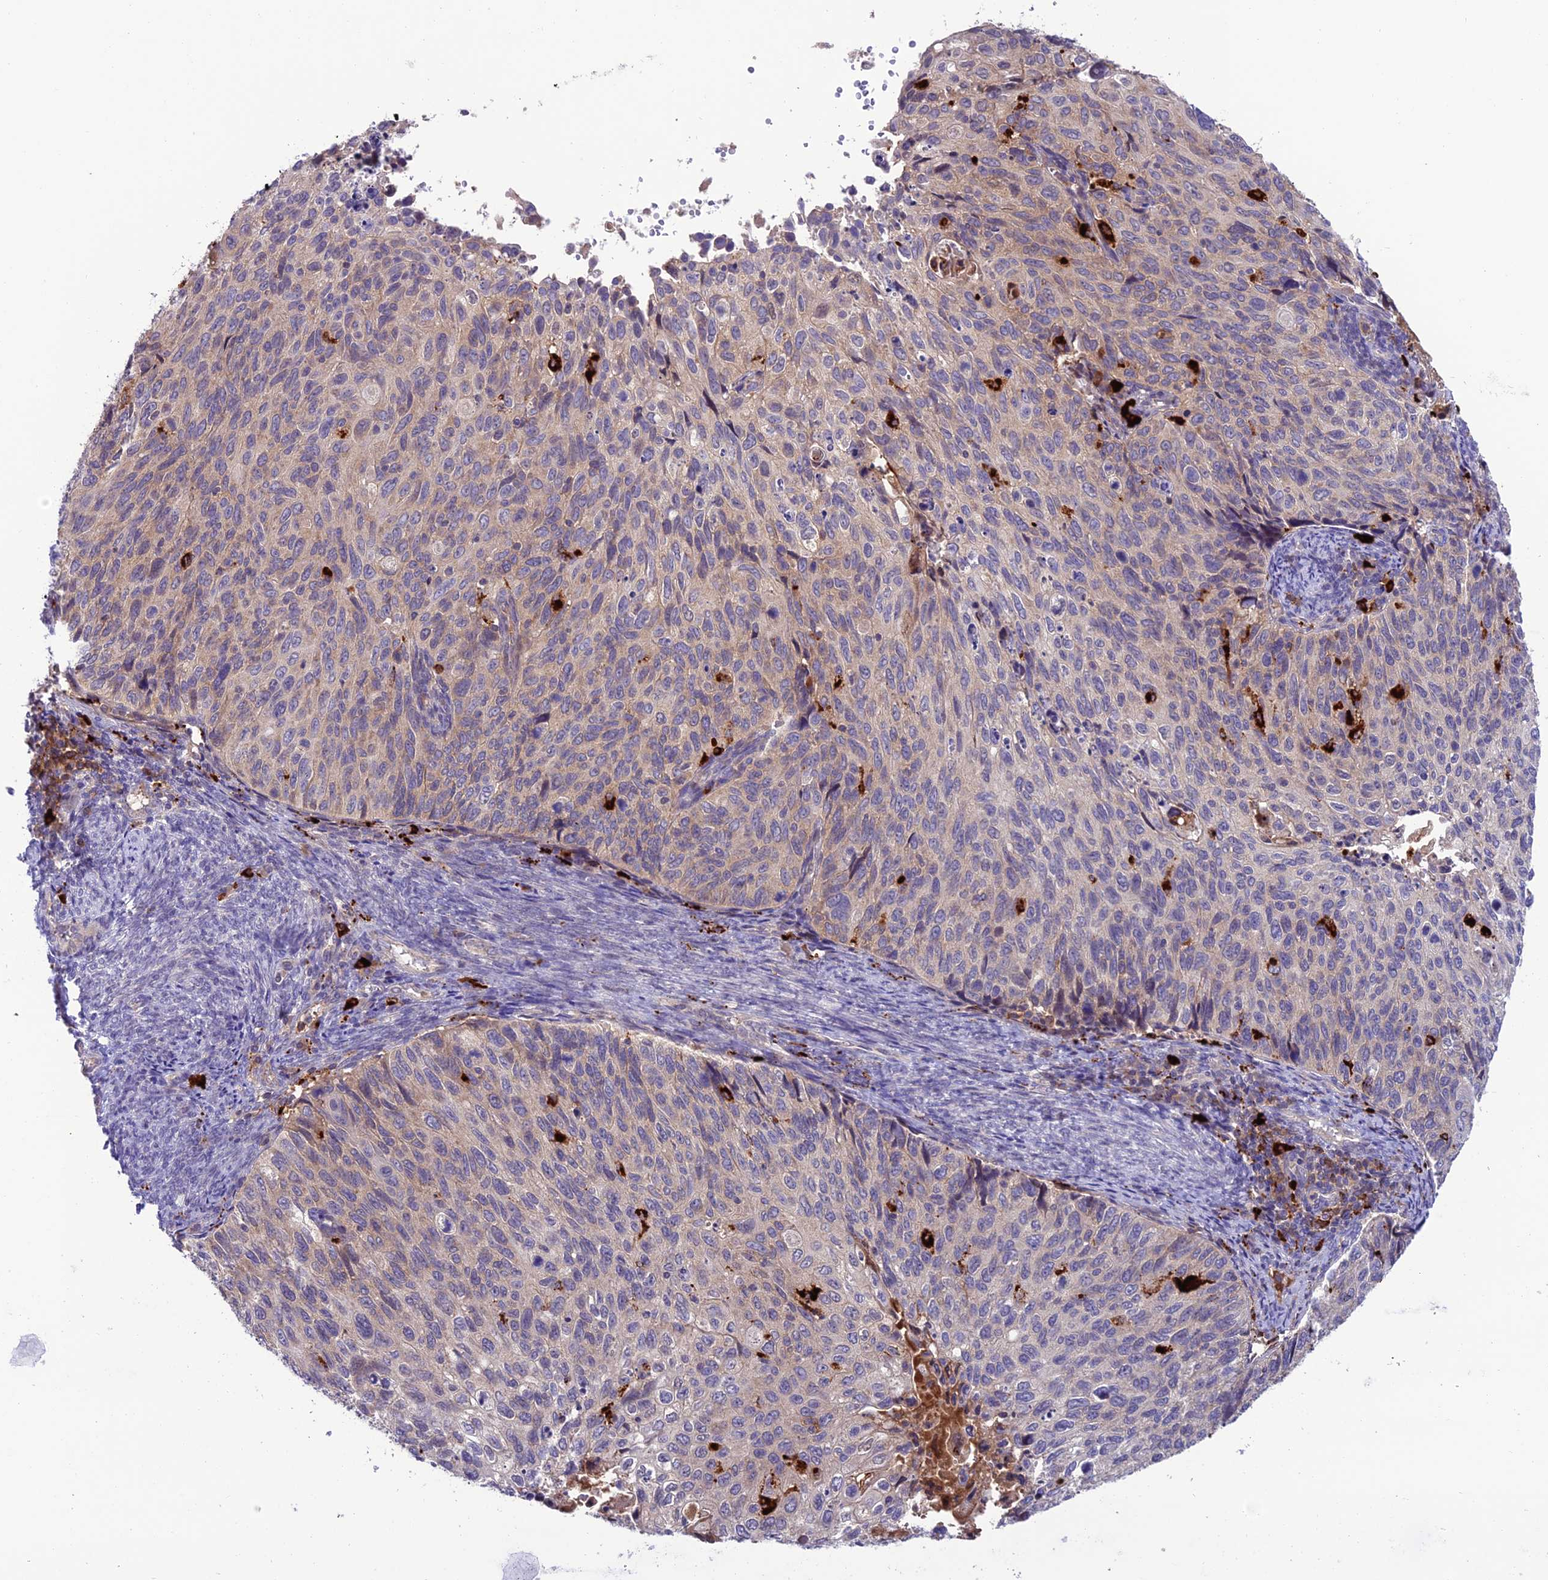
{"staining": {"intensity": "negative", "quantity": "none", "location": "none"}, "tissue": "cervical cancer", "cell_type": "Tumor cells", "image_type": "cancer", "snomed": [{"axis": "morphology", "description": "Squamous cell carcinoma, NOS"}, {"axis": "topography", "description": "Cervix"}], "caption": "The immunohistochemistry photomicrograph has no significant staining in tumor cells of squamous cell carcinoma (cervical) tissue.", "gene": "ARHGEF18", "patient": {"sex": "female", "age": 70}}